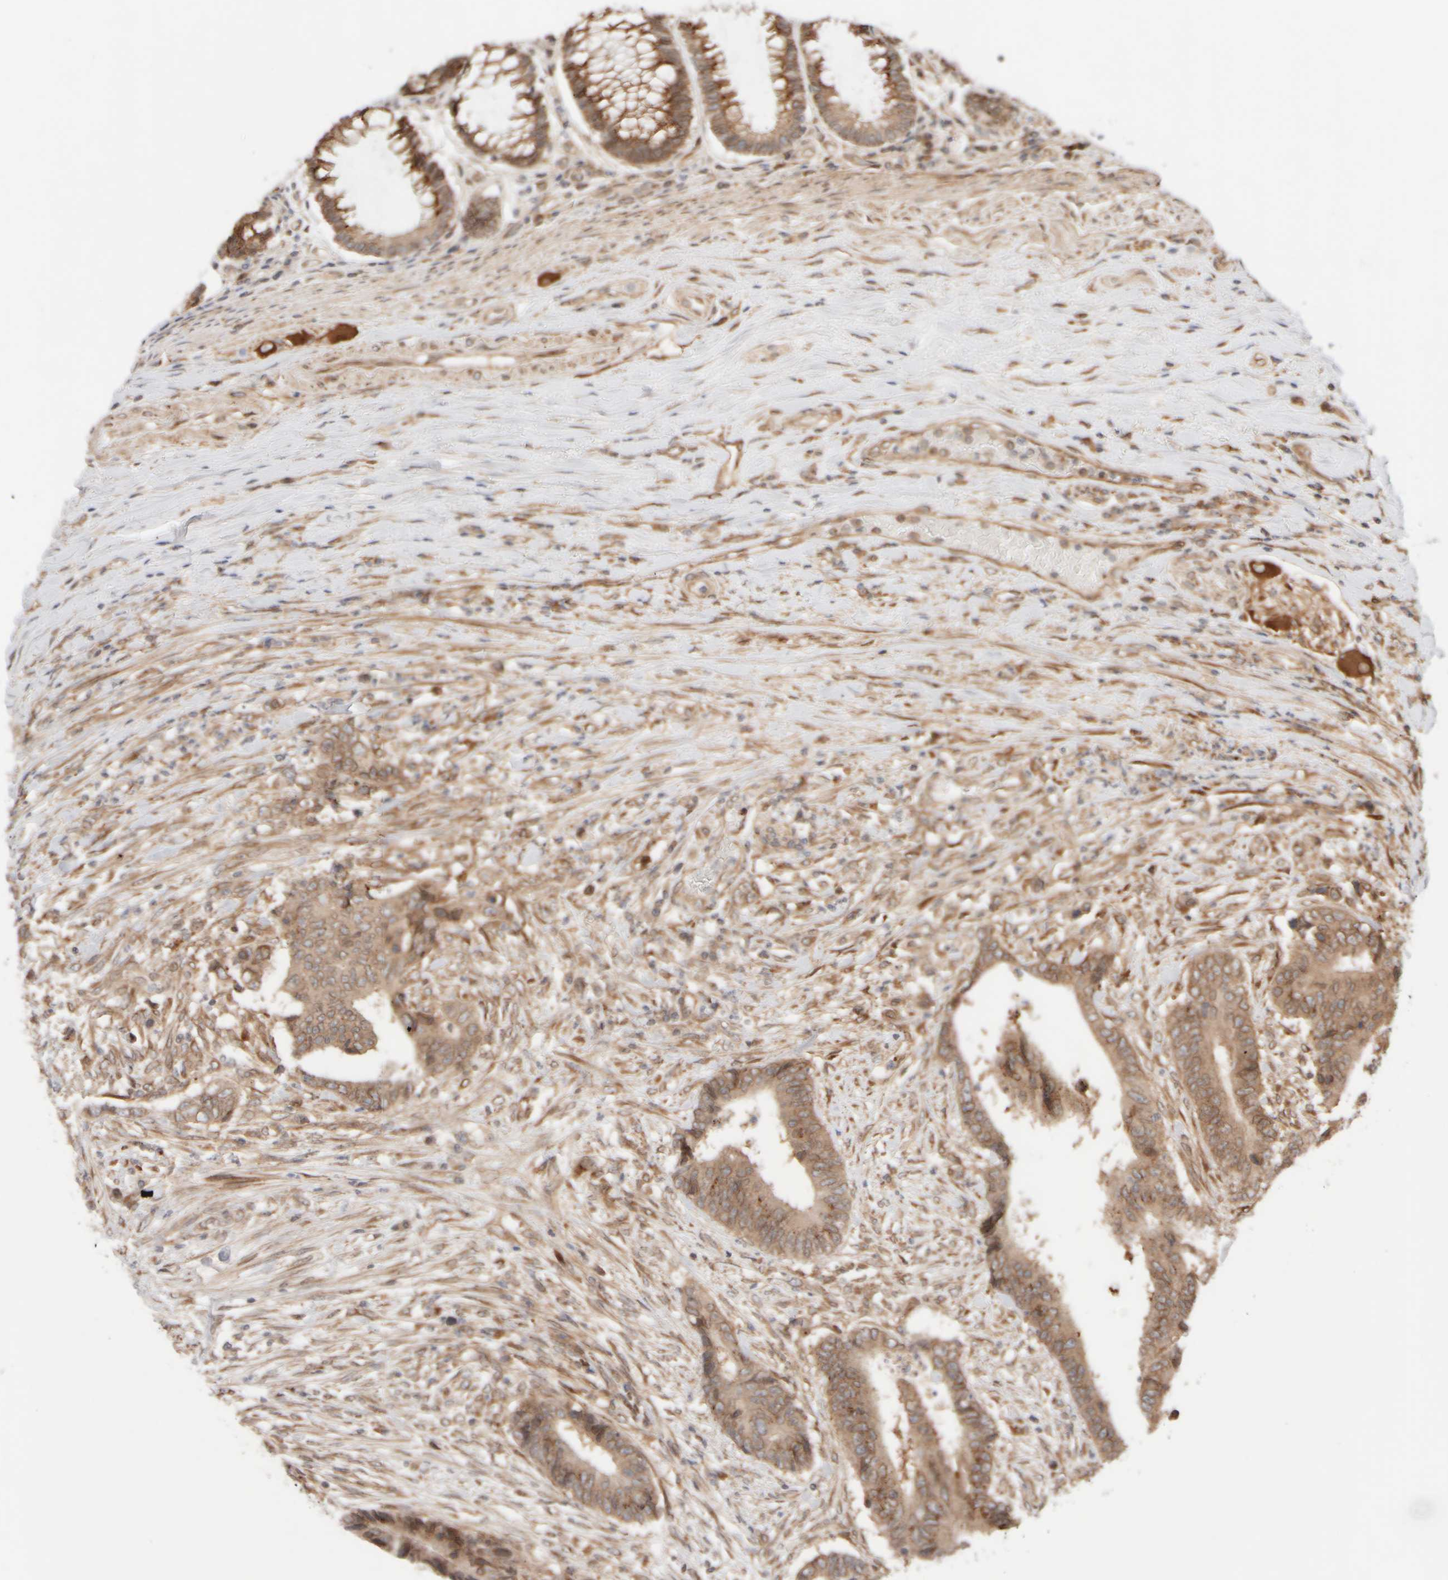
{"staining": {"intensity": "moderate", "quantity": ">75%", "location": "cytoplasmic/membranous"}, "tissue": "colorectal cancer", "cell_type": "Tumor cells", "image_type": "cancer", "snomed": [{"axis": "morphology", "description": "Adenocarcinoma, NOS"}, {"axis": "topography", "description": "Rectum"}], "caption": "The immunohistochemical stain labels moderate cytoplasmic/membranous positivity in tumor cells of colorectal adenocarcinoma tissue.", "gene": "GCN1", "patient": {"sex": "male", "age": 84}}